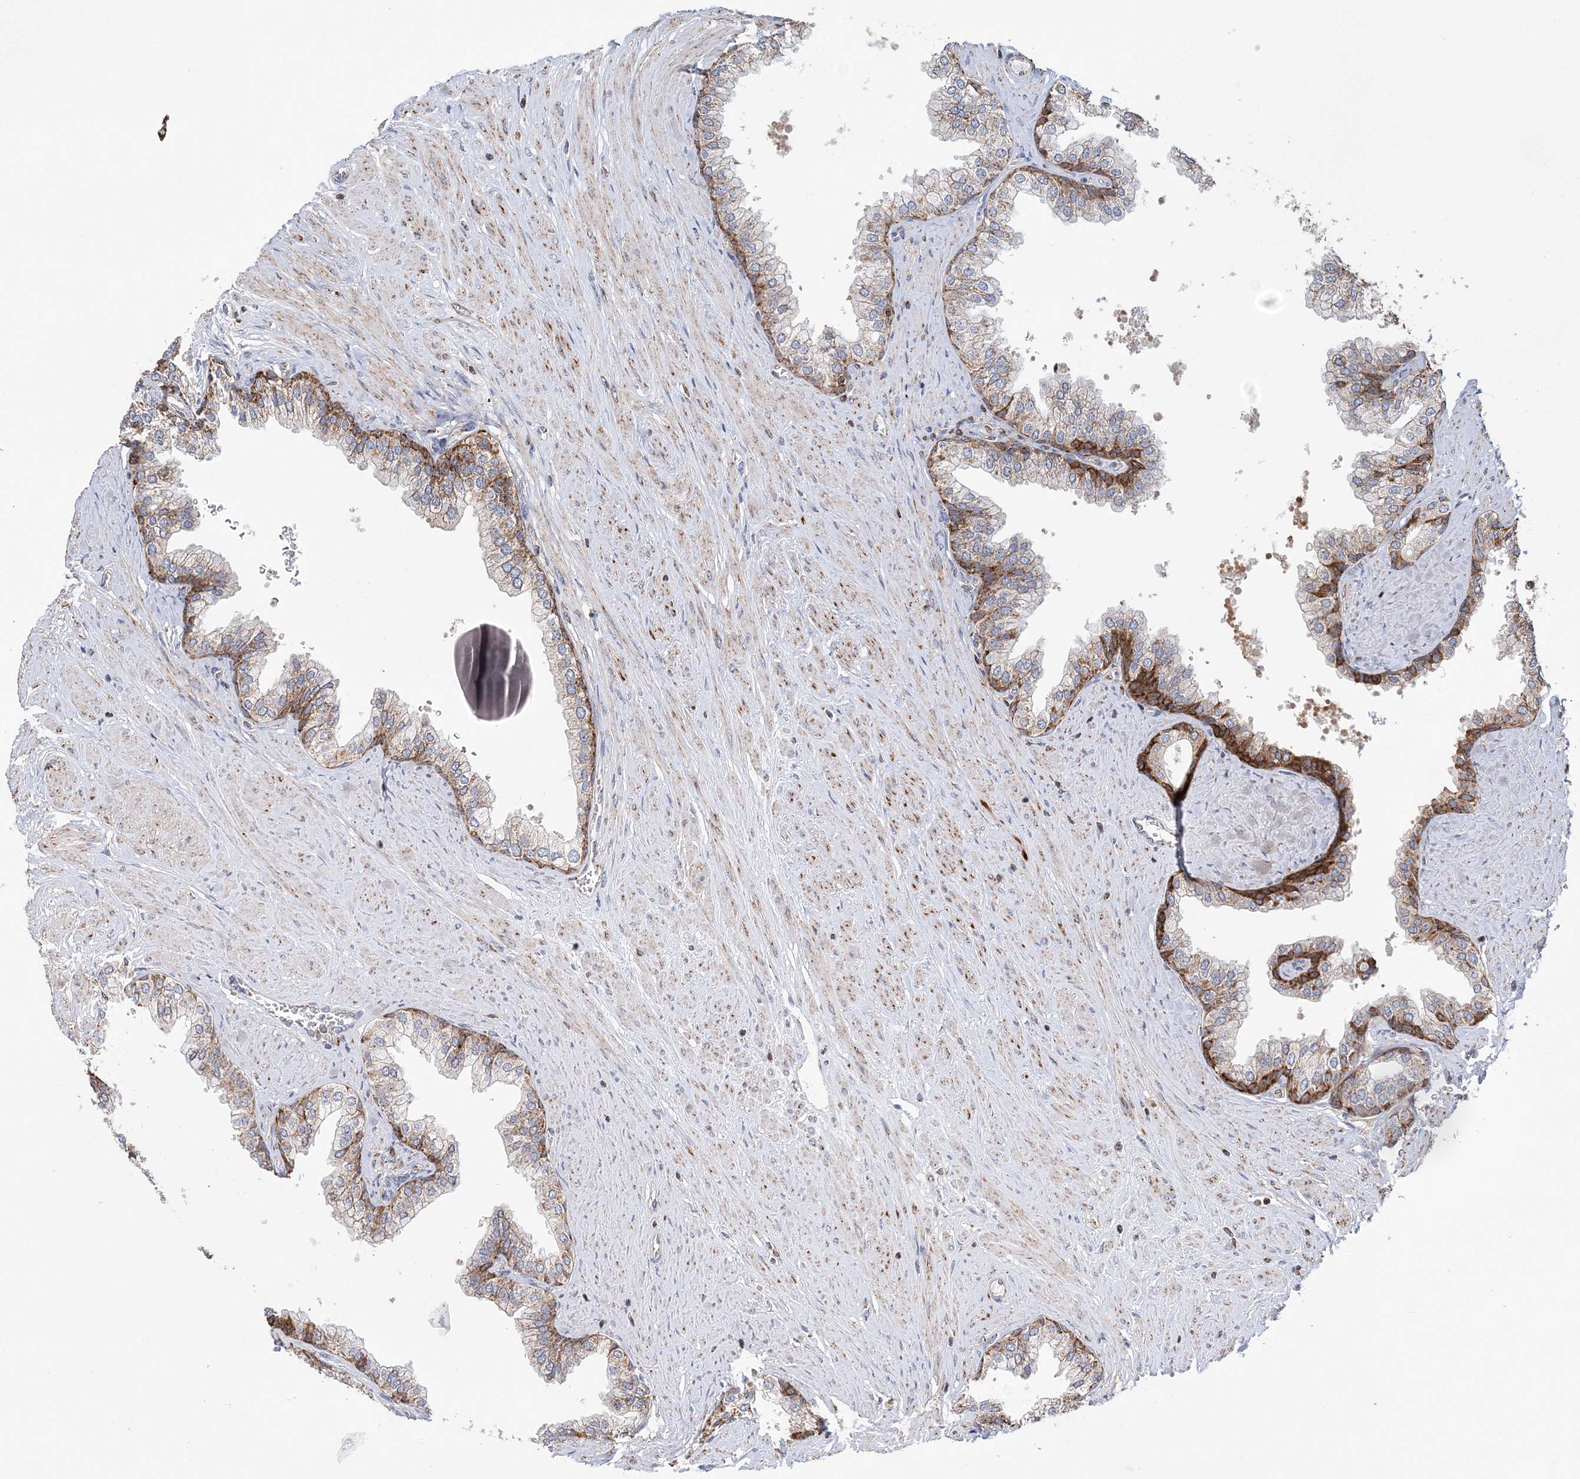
{"staining": {"intensity": "moderate", "quantity": "25%-75%", "location": "cytoplasmic/membranous"}, "tissue": "prostate", "cell_type": "Glandular cells", "image_type": "normal", "snomed": [{"axis": "morphology", "description": "Normal tissue, NOS"}, {"axis": "morphology", "description": "Urothelial carcinoma, Low grade"}, {"axis": "topography", "description": "Urinary bladder"}, {"axis": "topography", "description": "Prostate"}], "caption": "Glandular cells demonstrate moderate cytoplasmic/membranous staining in approximately 25%-75% of cells in benign prostate.", "gene": "TTC32", "patient": {"sex": "male", "age": 60}}